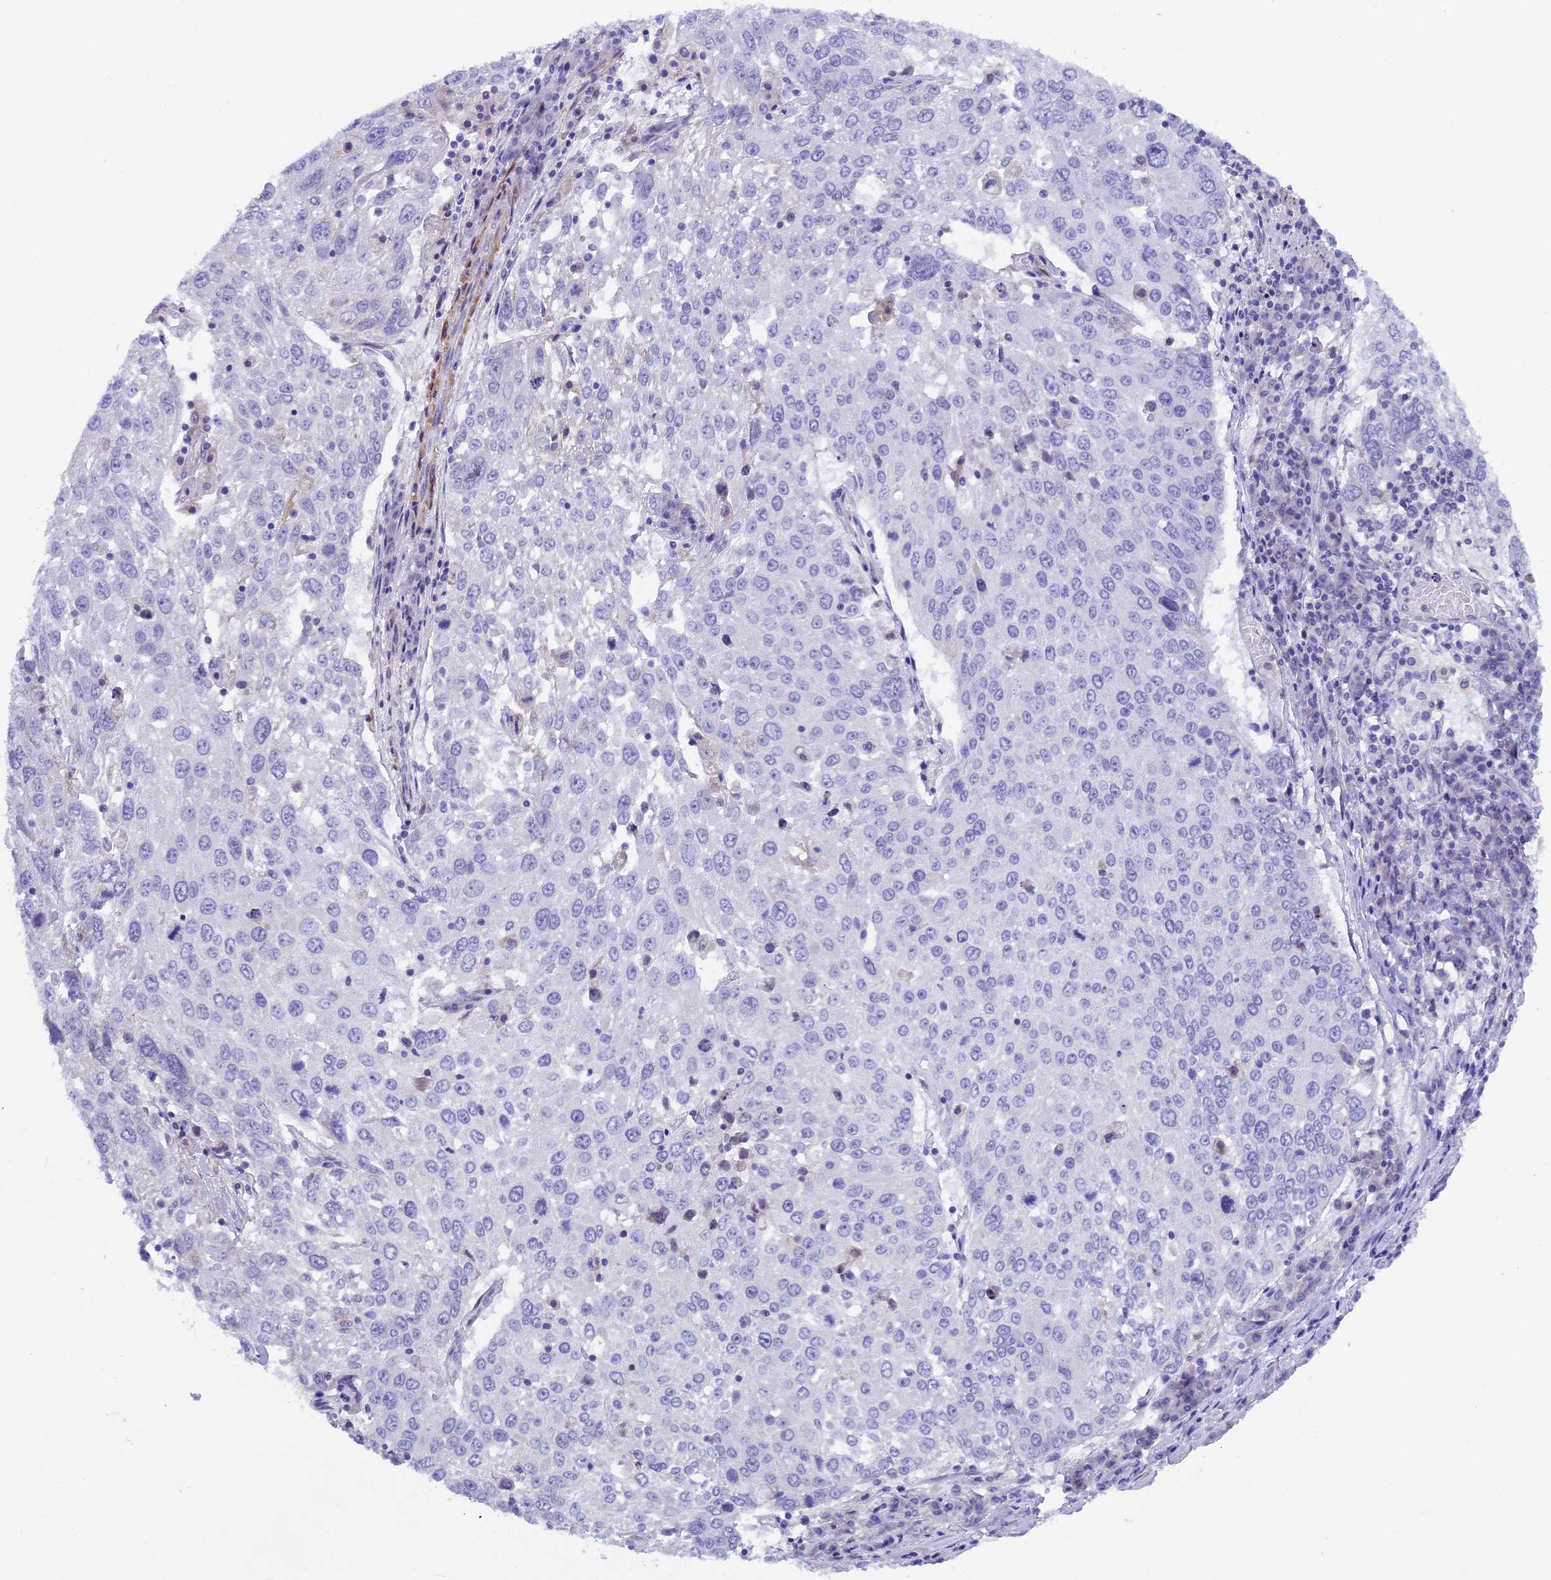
{"staining": {"intensity": "negative", "quantity": "none", "location": "none"}, "tissue": "lung cancer", "cell_type": "Tumor cells", "image_type": "cancer", "snomed": [{"axis": "morphology", "description": "Squamous cell carcinoma, NOS"}, {"axis": "topography", "description": "Lung"}], "caption": "Tumor cells are negative for brown protein staining in squamous cell carcinoma (lung). Nuclei are stained in blue.", "gene": "IGSF6", "patient": {"sex": "male", "age": 65}}